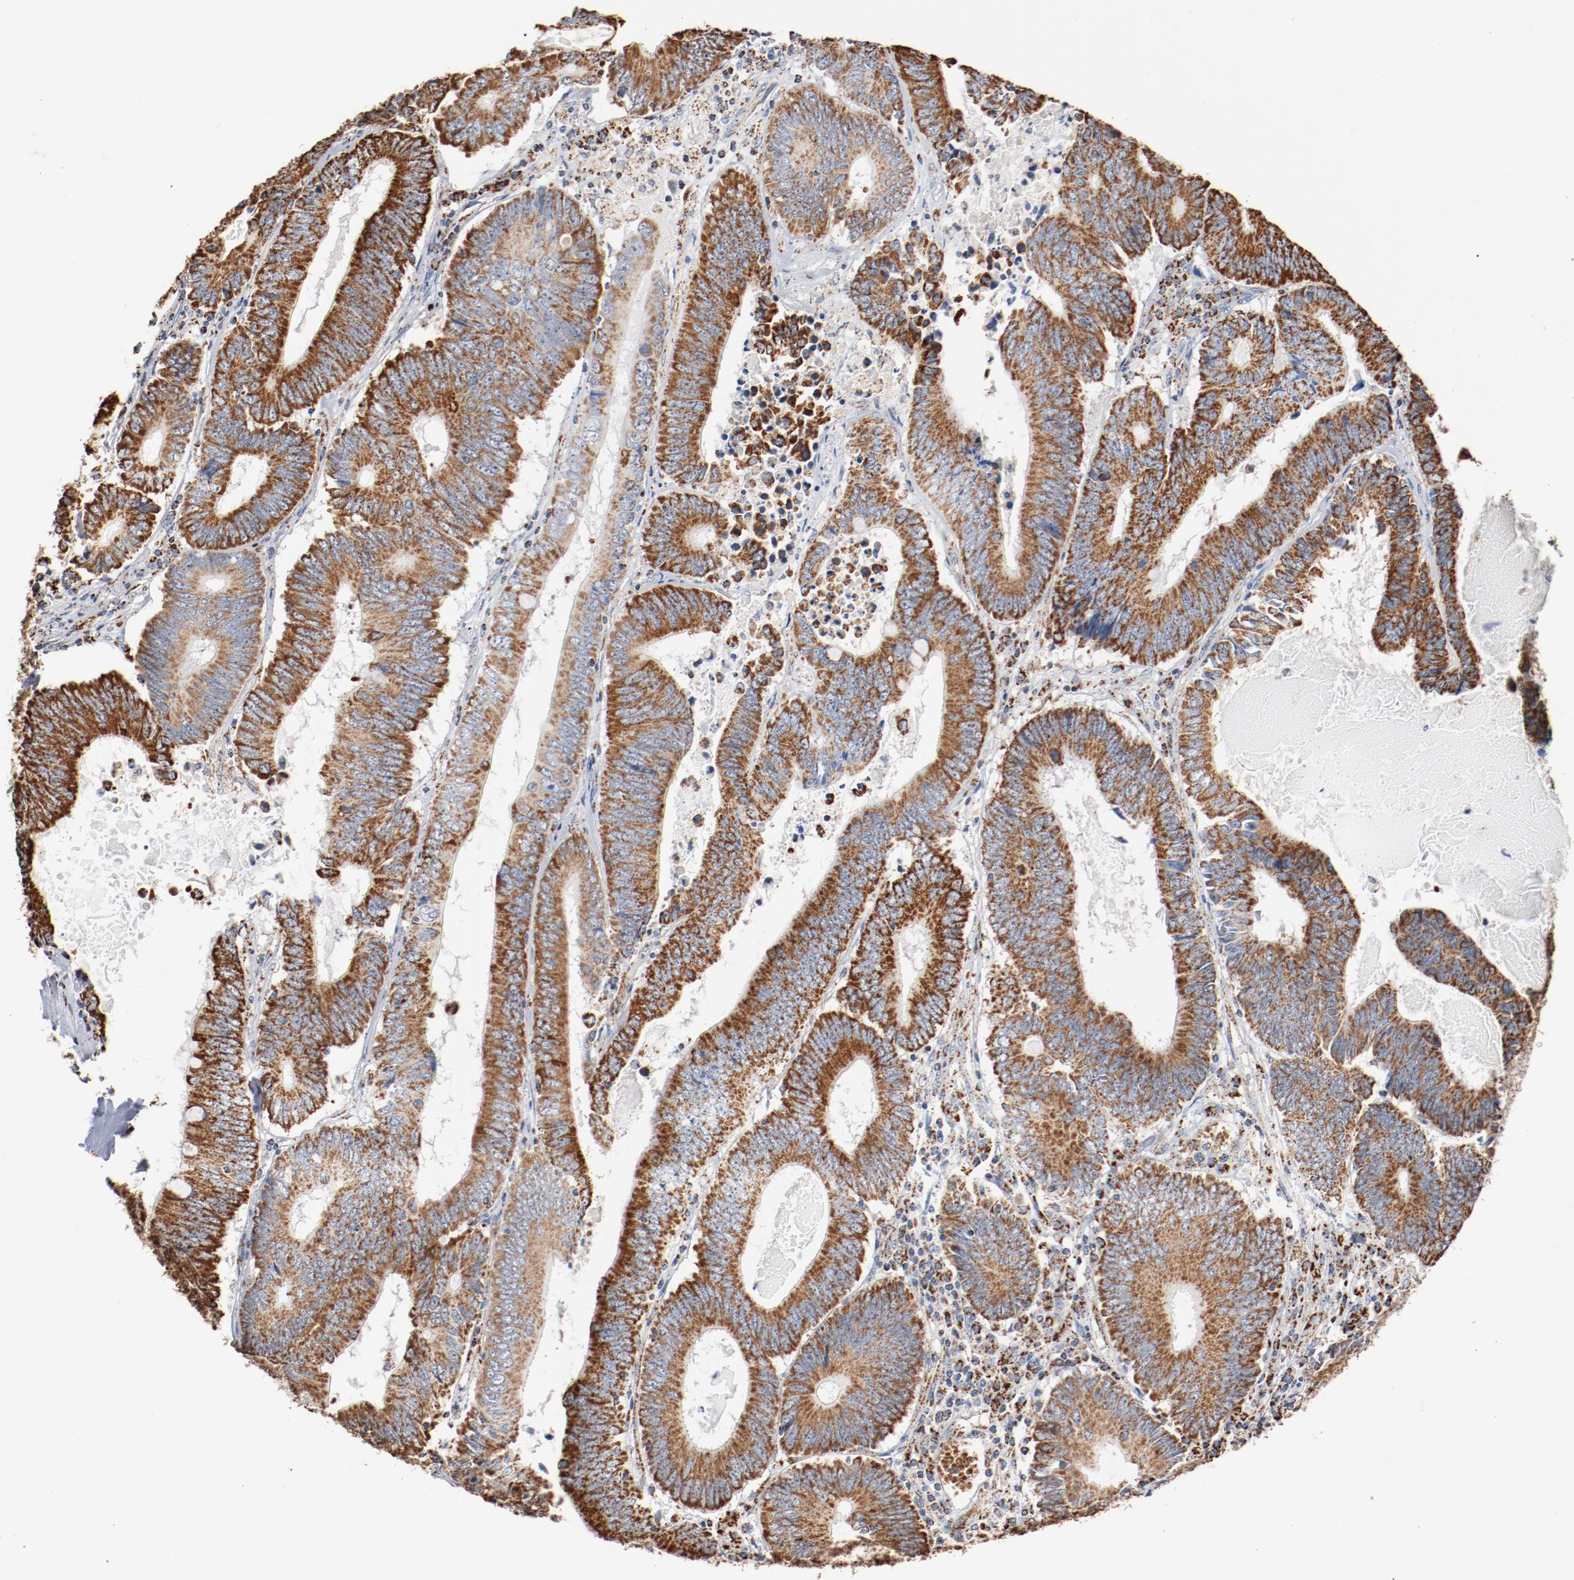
{"staining": {"intensity": "strong", "quantity": ">75%", "location": "cytoplasmic/membranous"}, "tissue": "colorectal cancer", "cell_type": "Tumor cells", "image_type": "cancer", "snomed": [{"axis": "morphology", "description": "Adenocarcinoma, NOS"}, {"axis": "topography", "description": "Colon"}], "caption": "A high amount of strong cytoplasmic/membranous staining is appreciated in approximately >75% of tumor cells in colorectal adenocarcinoma tissue. (Stains: DAB in brown, nuclei in blue, Microscopy: brightfield microscopy at high magnification).", "gene": "NDUFS4", "patient": {"sex": "female", "age": 78}}